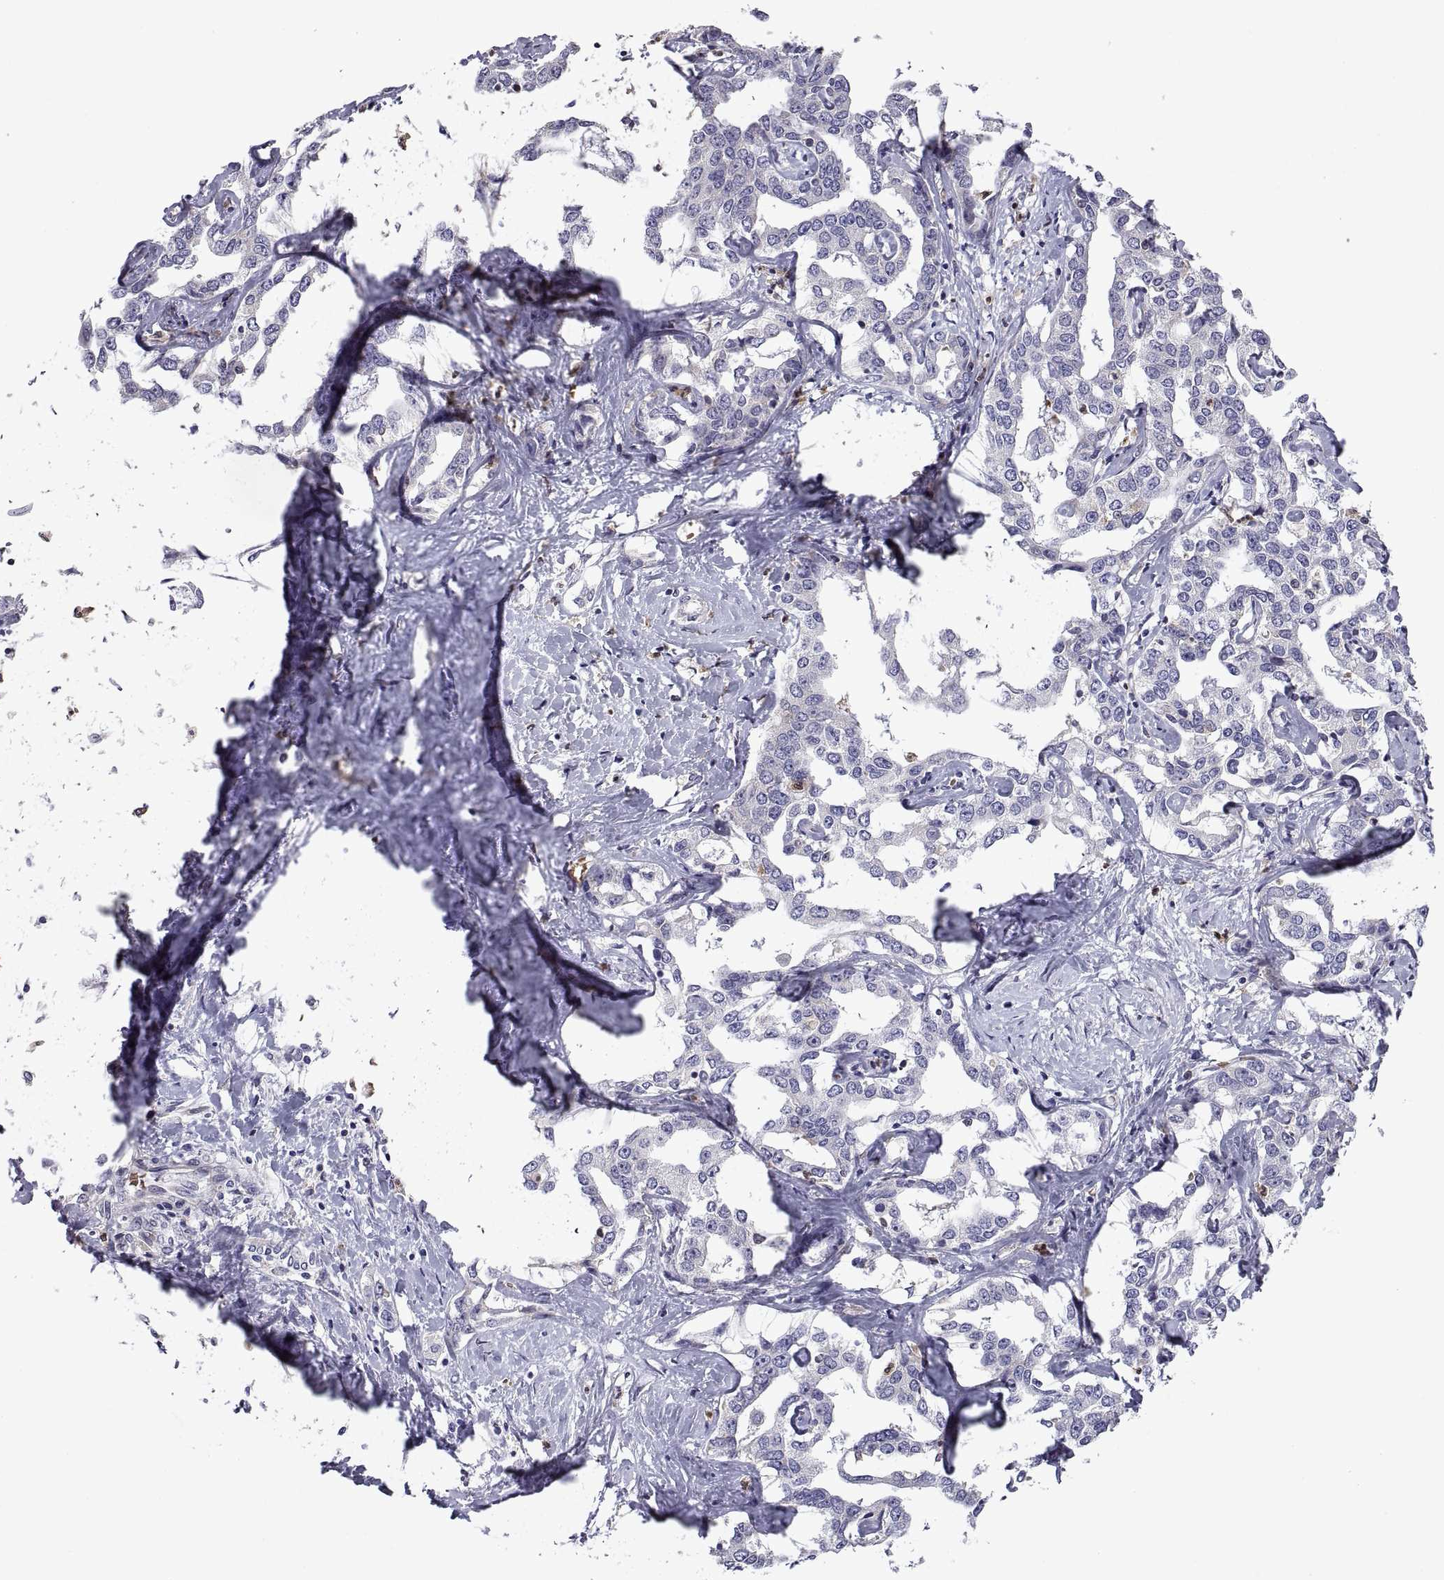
{"staining": {"intensity": "negative", "quantity": "none", "location": "none"}, "tissue": "liver cancer", "cell_type": "Tumor cells", "image_type": "cancer", "snomed": [{"axis": "morphology", "description": "Cholangiocarcinoma"}, {"axis": "topography", "description": "Liver"}], "caption": "Liver cholangiocarcinoma stained for a protein using IHC shows no expression tumor cells.", "gene": "DOK3", "patient": {"sex": "male", "age": 59}}